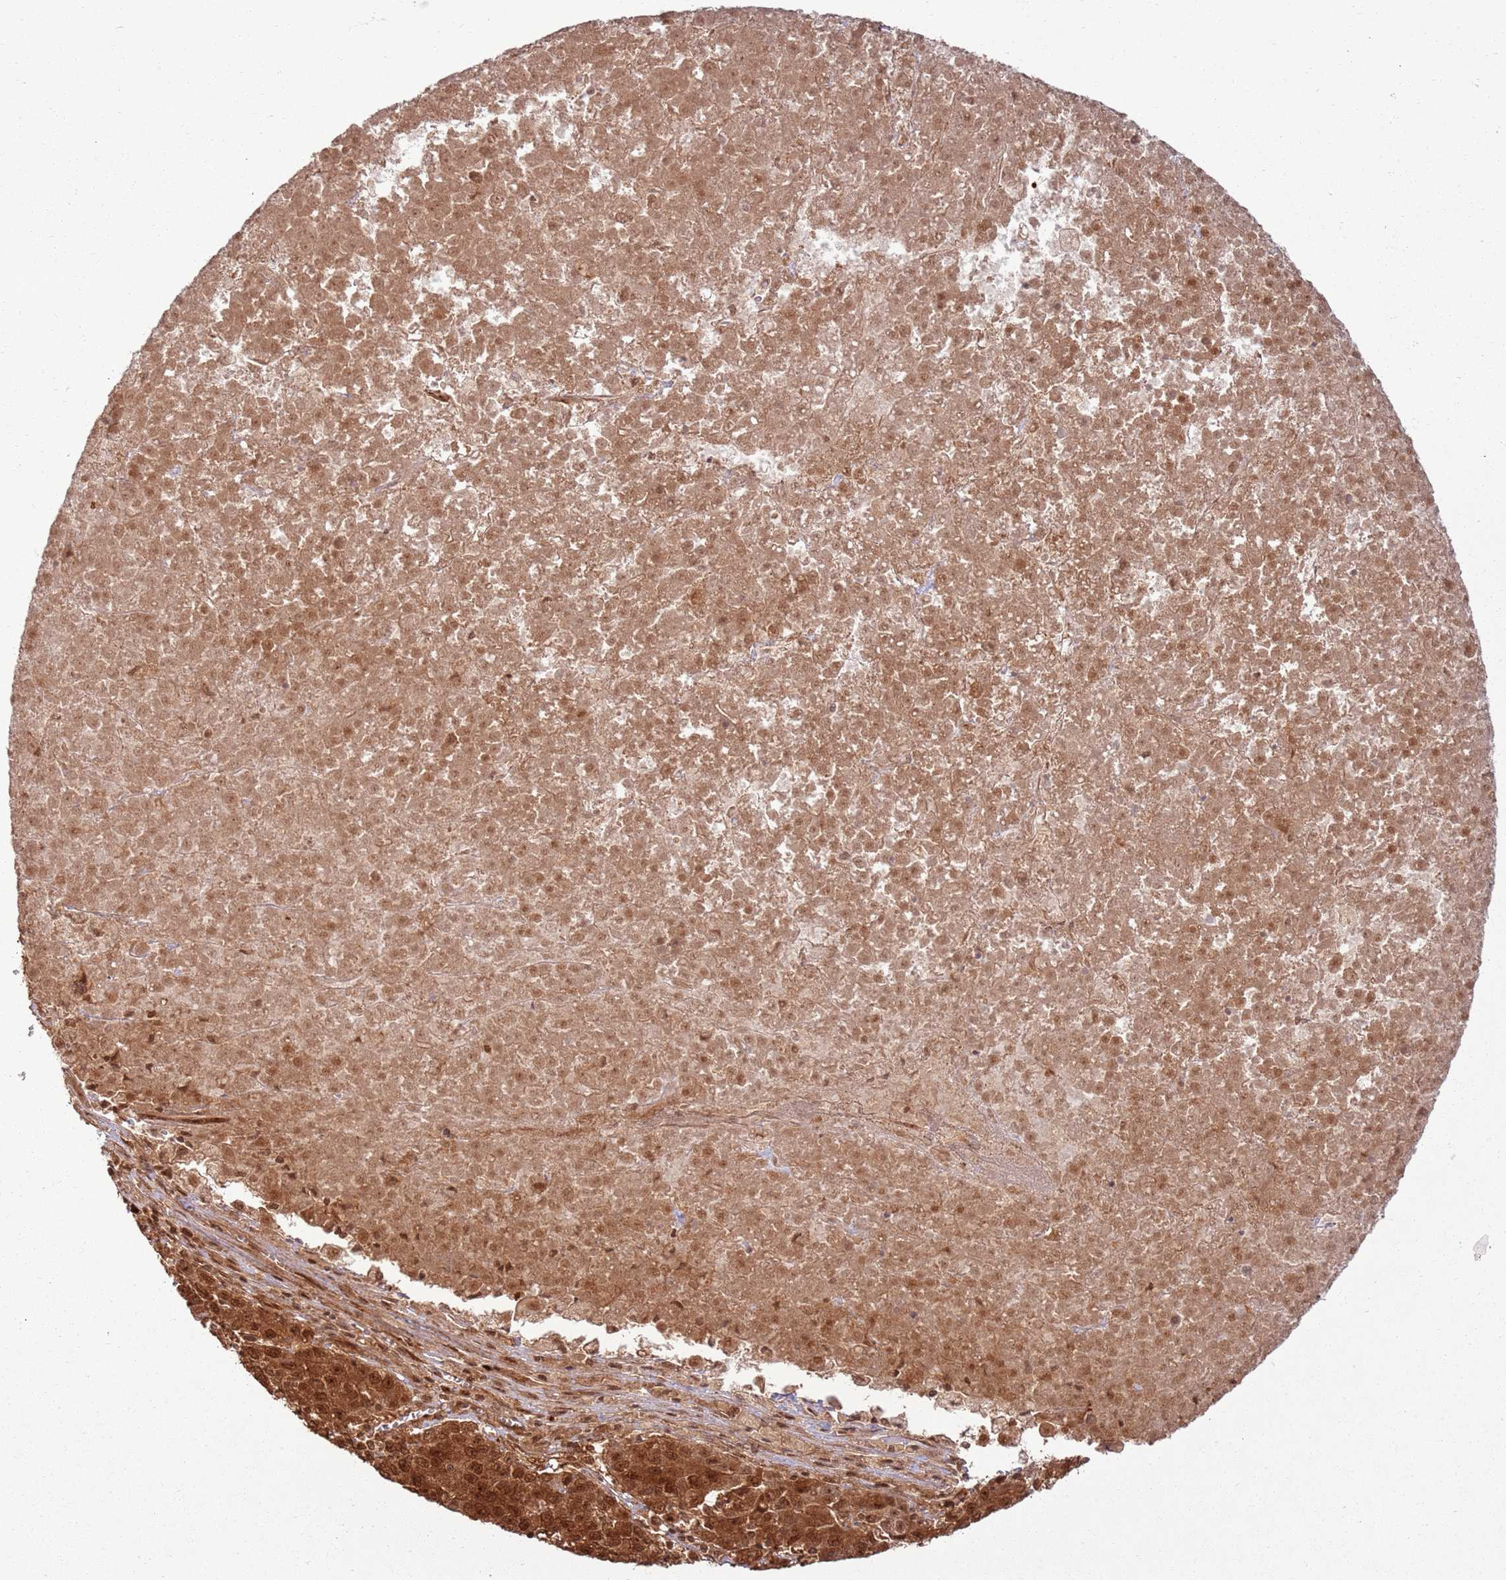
{"staining": {"intensity": "strong", "quantity": ">75%", "location": "cytoplasmic/membranous,nuclear"}, "tissue": "liver cancer", "cell_type": "Tumor cells", "image_type": "cancer", "snomed": [{"axis": "morphology", "description": "Carcinoma, Hepatocellular, NOS"}, {"axis": "topography", "description": "Liver"}], "caption": "Immunohistochemistry staining of liver cancer, which shows high levels of strong cytoplasmic/membranous and nuclear positivity in approximately >75% of tumor cells indicating strong cytoplasmic/membranous and nuclear protein positivity. The staining was performed using DAB (brown) for protein detection and nuclei were counterstained in hematoxylin (blue).", "gene": "TBC1D13", "patient": {"sex": "female", "age": 53}}